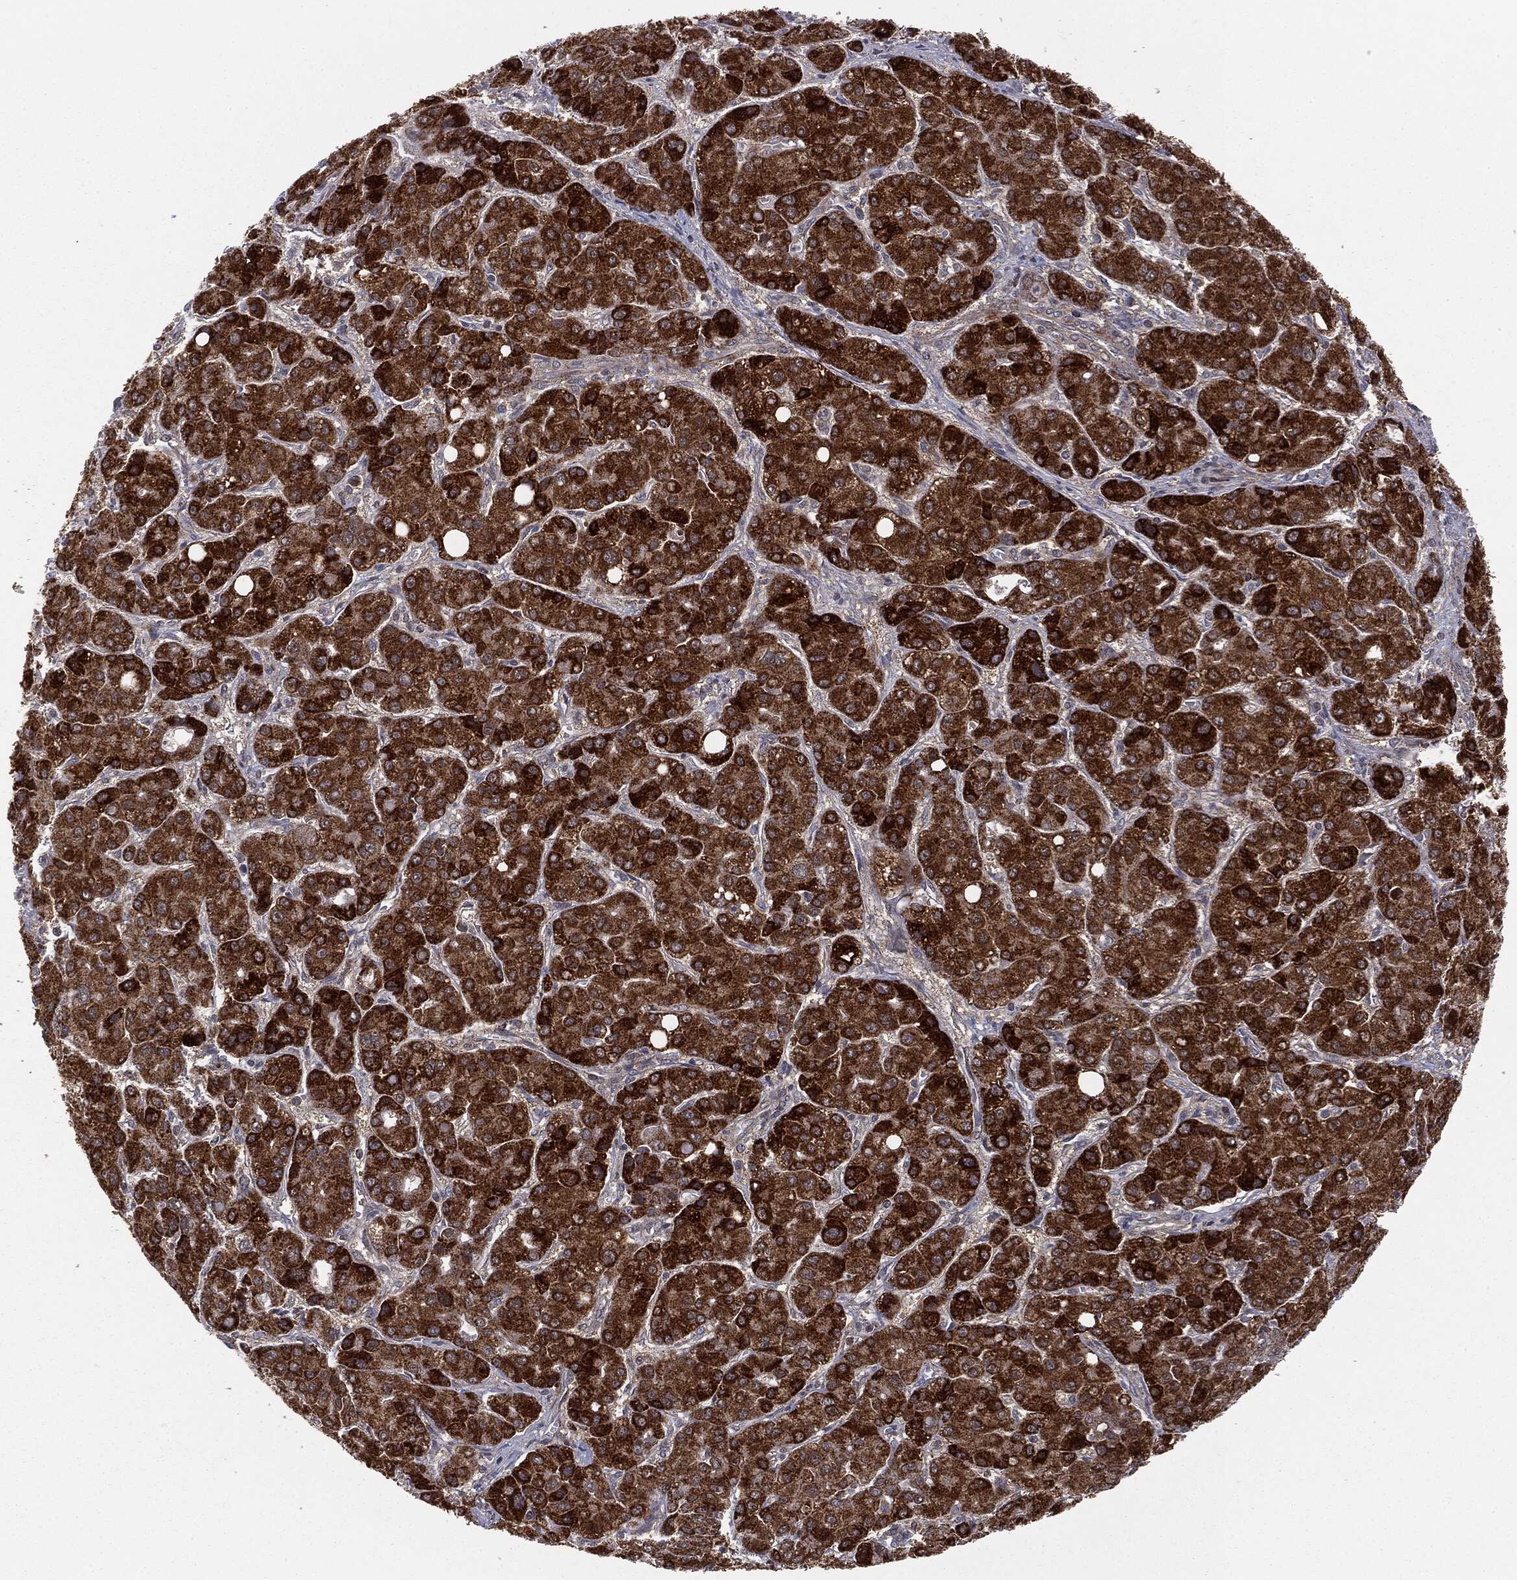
{"staining": {"intensity": "strong", "quantity": ">75%", "location": "cytoplasmic/membranous"}, "tissue": "liver cancer", "cell_type": "Tumor cells", "image_type": "cancer", "snomed": [{"axis": "morphology", "description": "Carcinoma, Hepatocellular, NOS"}, {"axis": "topography", "description": "Liver"}], "caption": "Human hepatocellular carcinoma (liver) stained with a brown dye shows strong cytoplasmic/membranous positive expression in about >75% of tumor cells.", "gene": "MTOR", "patient": {"sex": "male", "age": 55}}